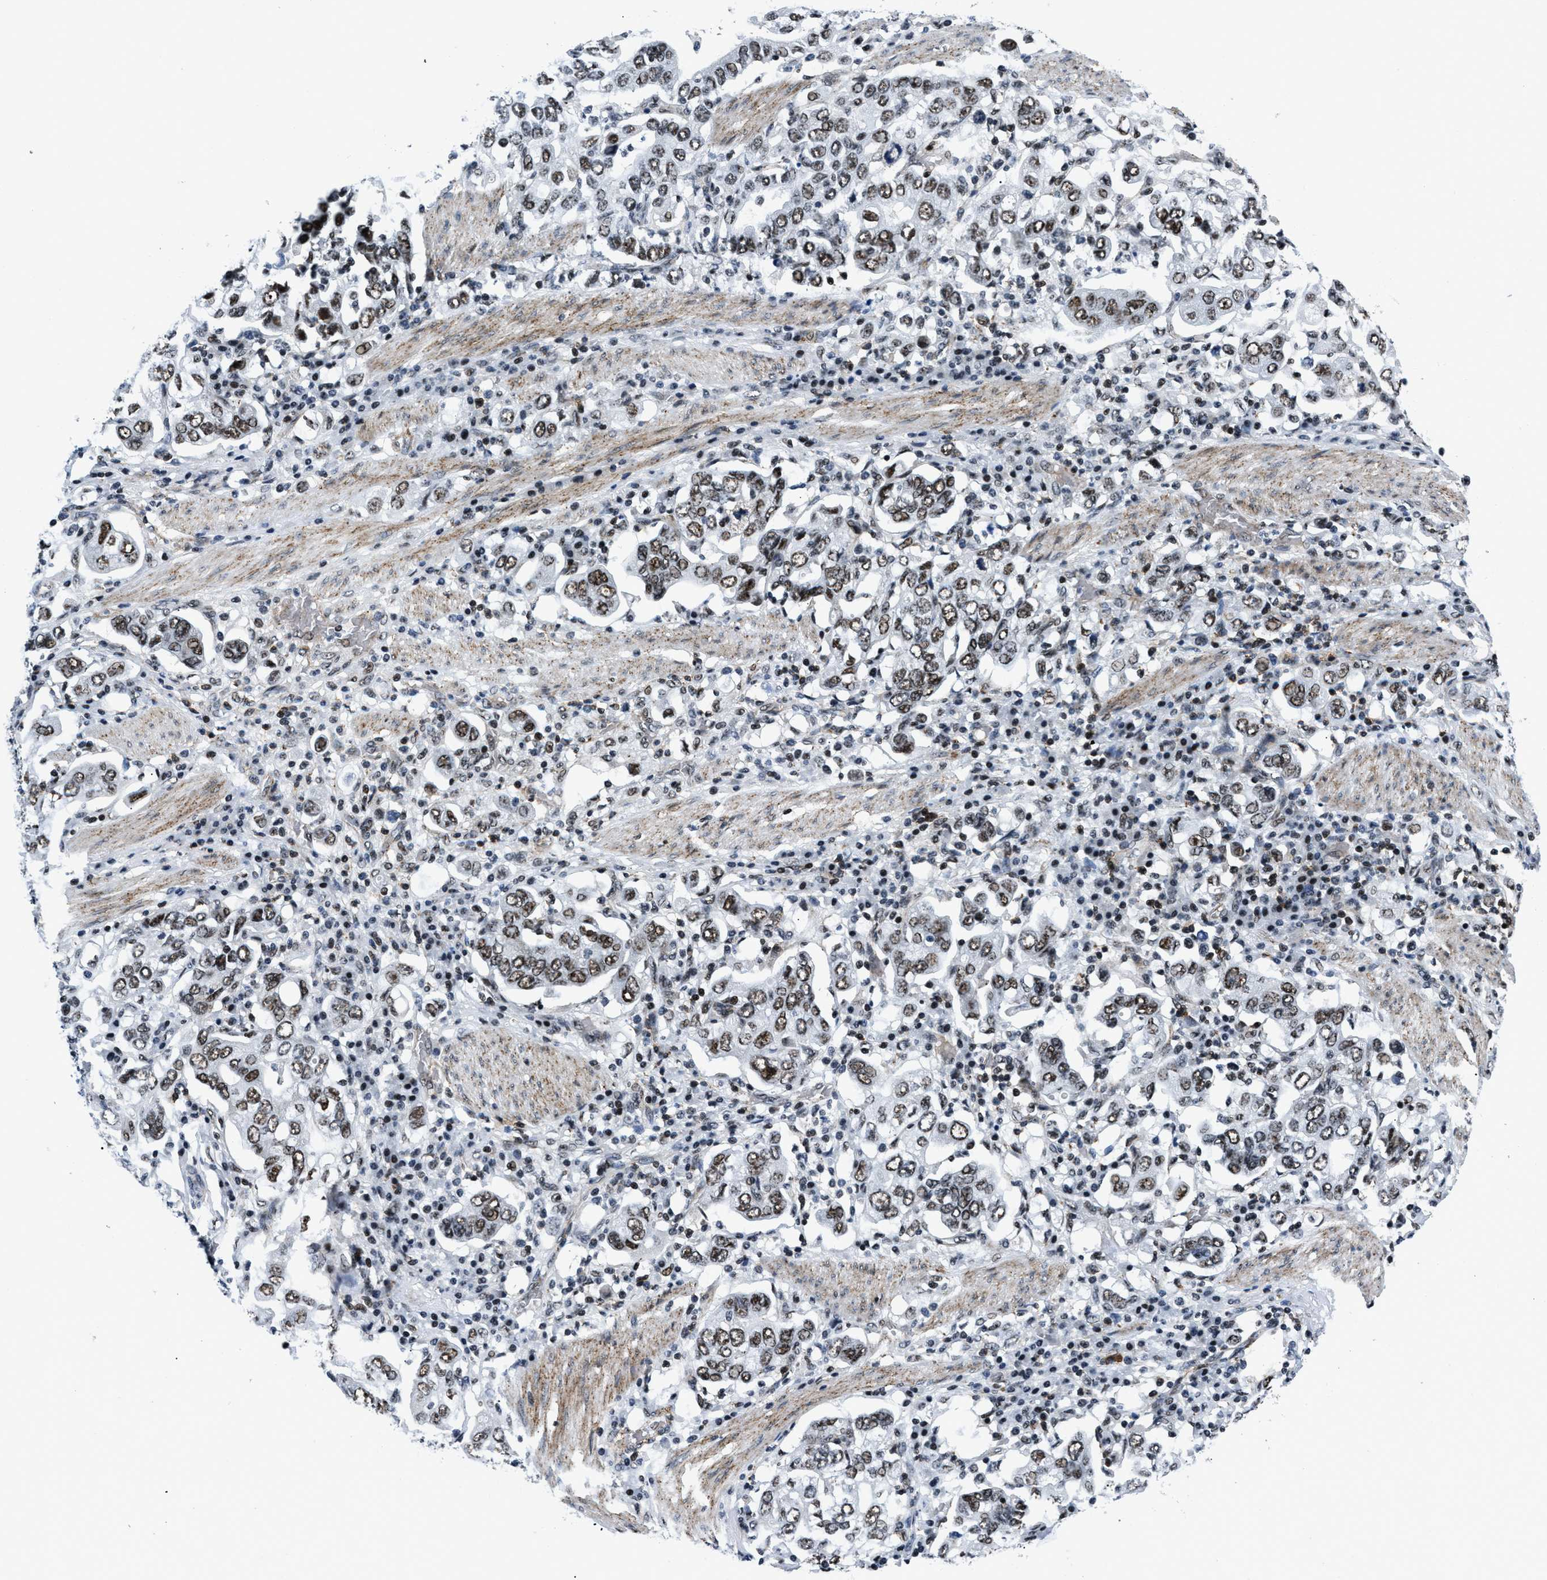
{"staining": {"intensity": "strong", "quantity": ">75%", "location": "nuclear"}, "tissue": "stomach cancer", "cell_type": "Tumor cells", "image_type": "cancer", "snomed": [{"axis": "morphology", "description": "Adenocarcinoma, NOS"}, {"axis": "topography", "description": "Stomach, upper"}], "caption": "An IHC image of neoplastic tissue is shown. Protein staining in brown shows strong nuclear positivity in adenocarcinoma (stomach) within tumor cells. Using DAB (3,3'-diaminobenzidine) (brown) and hematoxylin (blue) stains, captured at high magnification using brightfield microscopy.", "gene": "SMARCB1", "patient": {"sex": "male", "age": 62}}